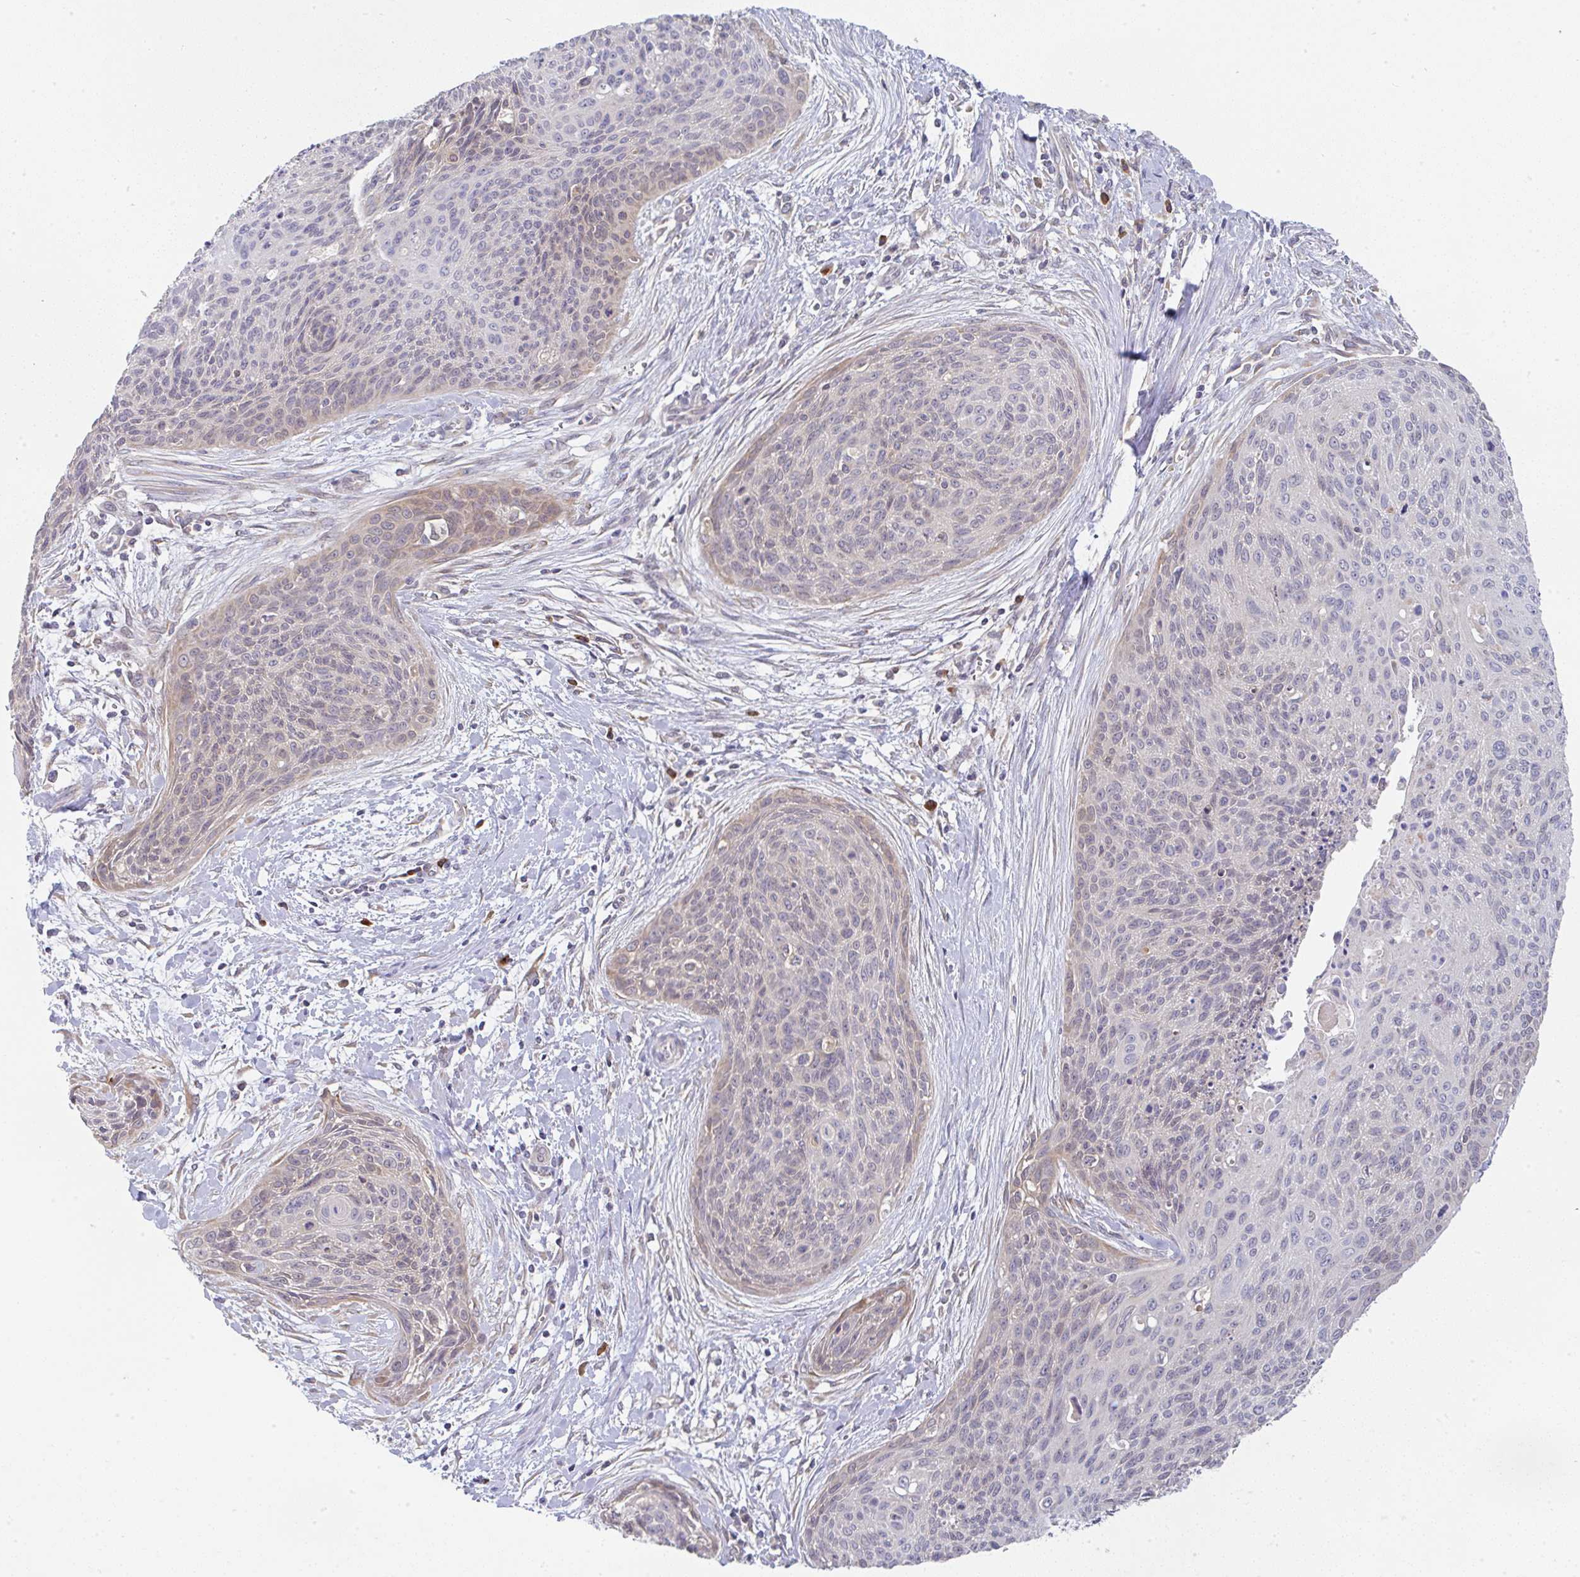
{"staining": {"intensity": "weak", "quantity": "<25%", "location": "cytoplasmic/membranous"}, "tissue": "cervical cancer", "cell_type": "Tumor cells", "image_type": "cancer", "snomed": [{"axis": "morphology", "description": "Squamous cell carcinoma, NOS"}, {"axis": "topography", "description": "Cervix"}], "caption": "High power microscopy photomicrograph of an immunohistochemistry micrograph of cervical cancer (squamous cell carcinoma), revealing no significant expression in tumor cells. (DAB immunohistochemistry visualized using brightfield microscopy, high magnification).", "gene": "DERL2", "patient": {"sex": "female", "age": 55}}